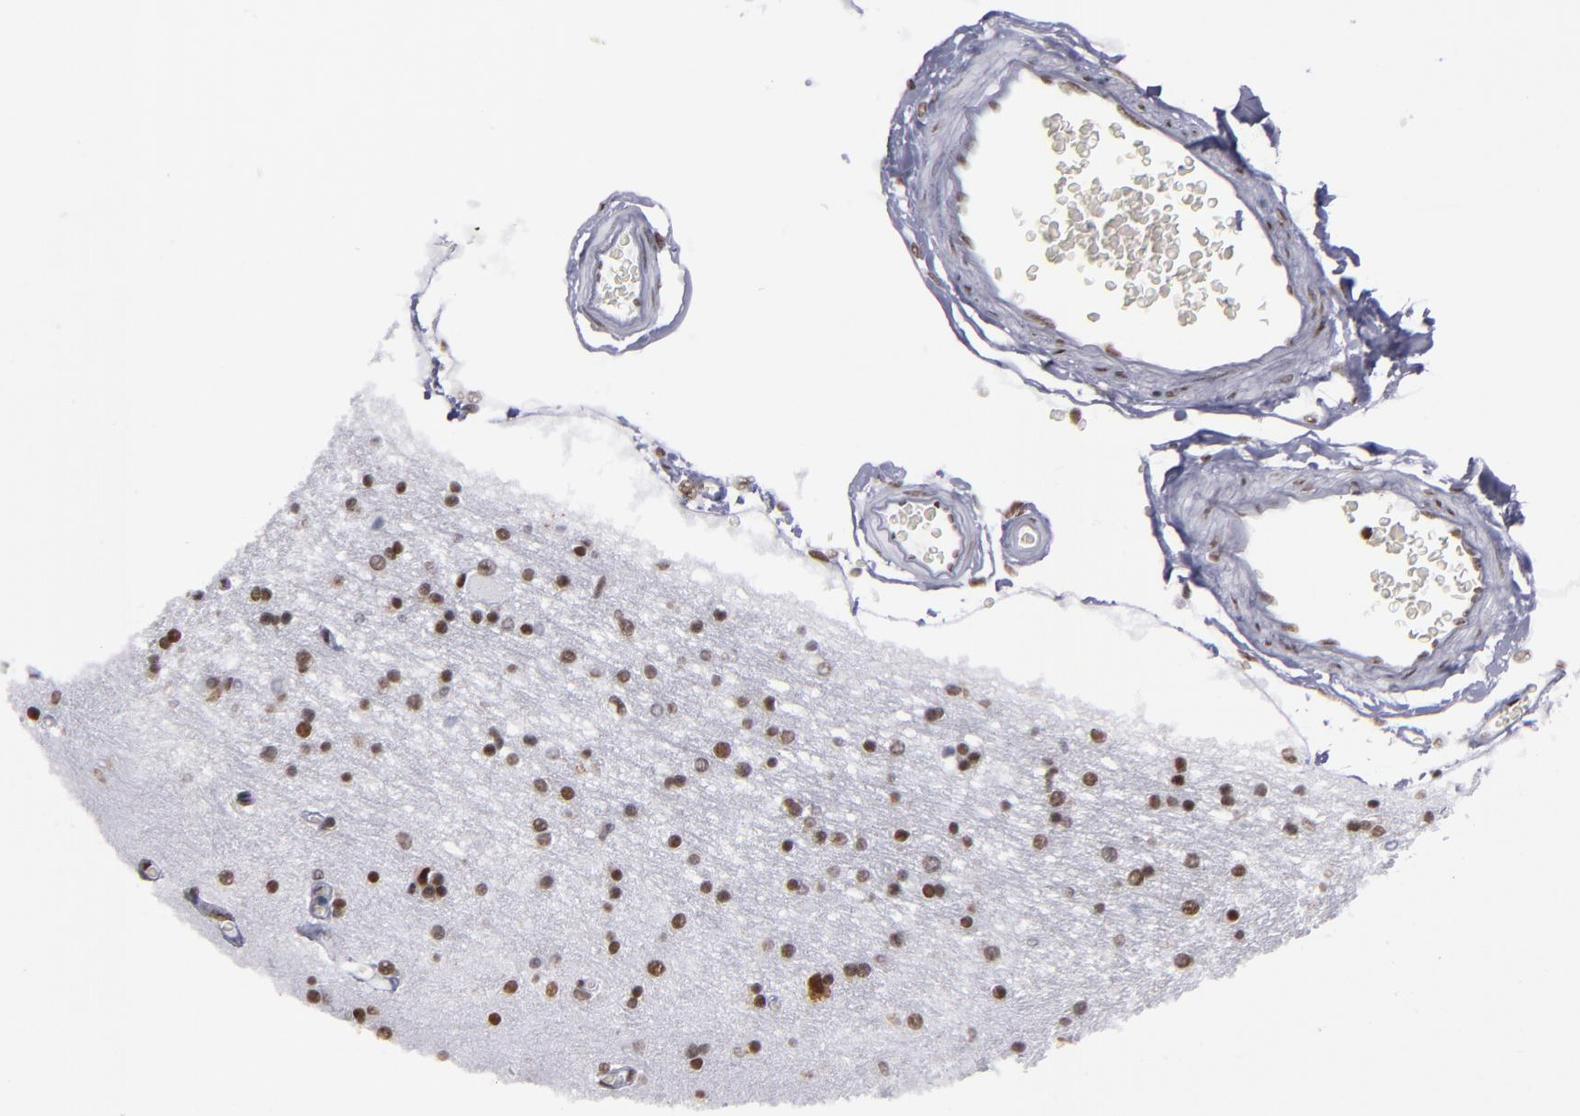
{"staining": {"intensity": "moderate", "quantity": ">75%", "location": "nuclear"}, "tissue": "hippocampus", "cell_type": "Glial cells", "image_type": "normal", "snomed": [{"axis": "morphology", "description": "Normal tissue, NOS"}, {"axis": "topography", "description": "Hippocampus"}], "caption": "Immunohistochemistry (IHC) image of normal human hippocampus stained for a protein (brown), which shows medium levels of moderate nuclear positivity in about >75% of glial cells.", "gene": "TERF2", "patient": {"sex": "female", "age": 54}}